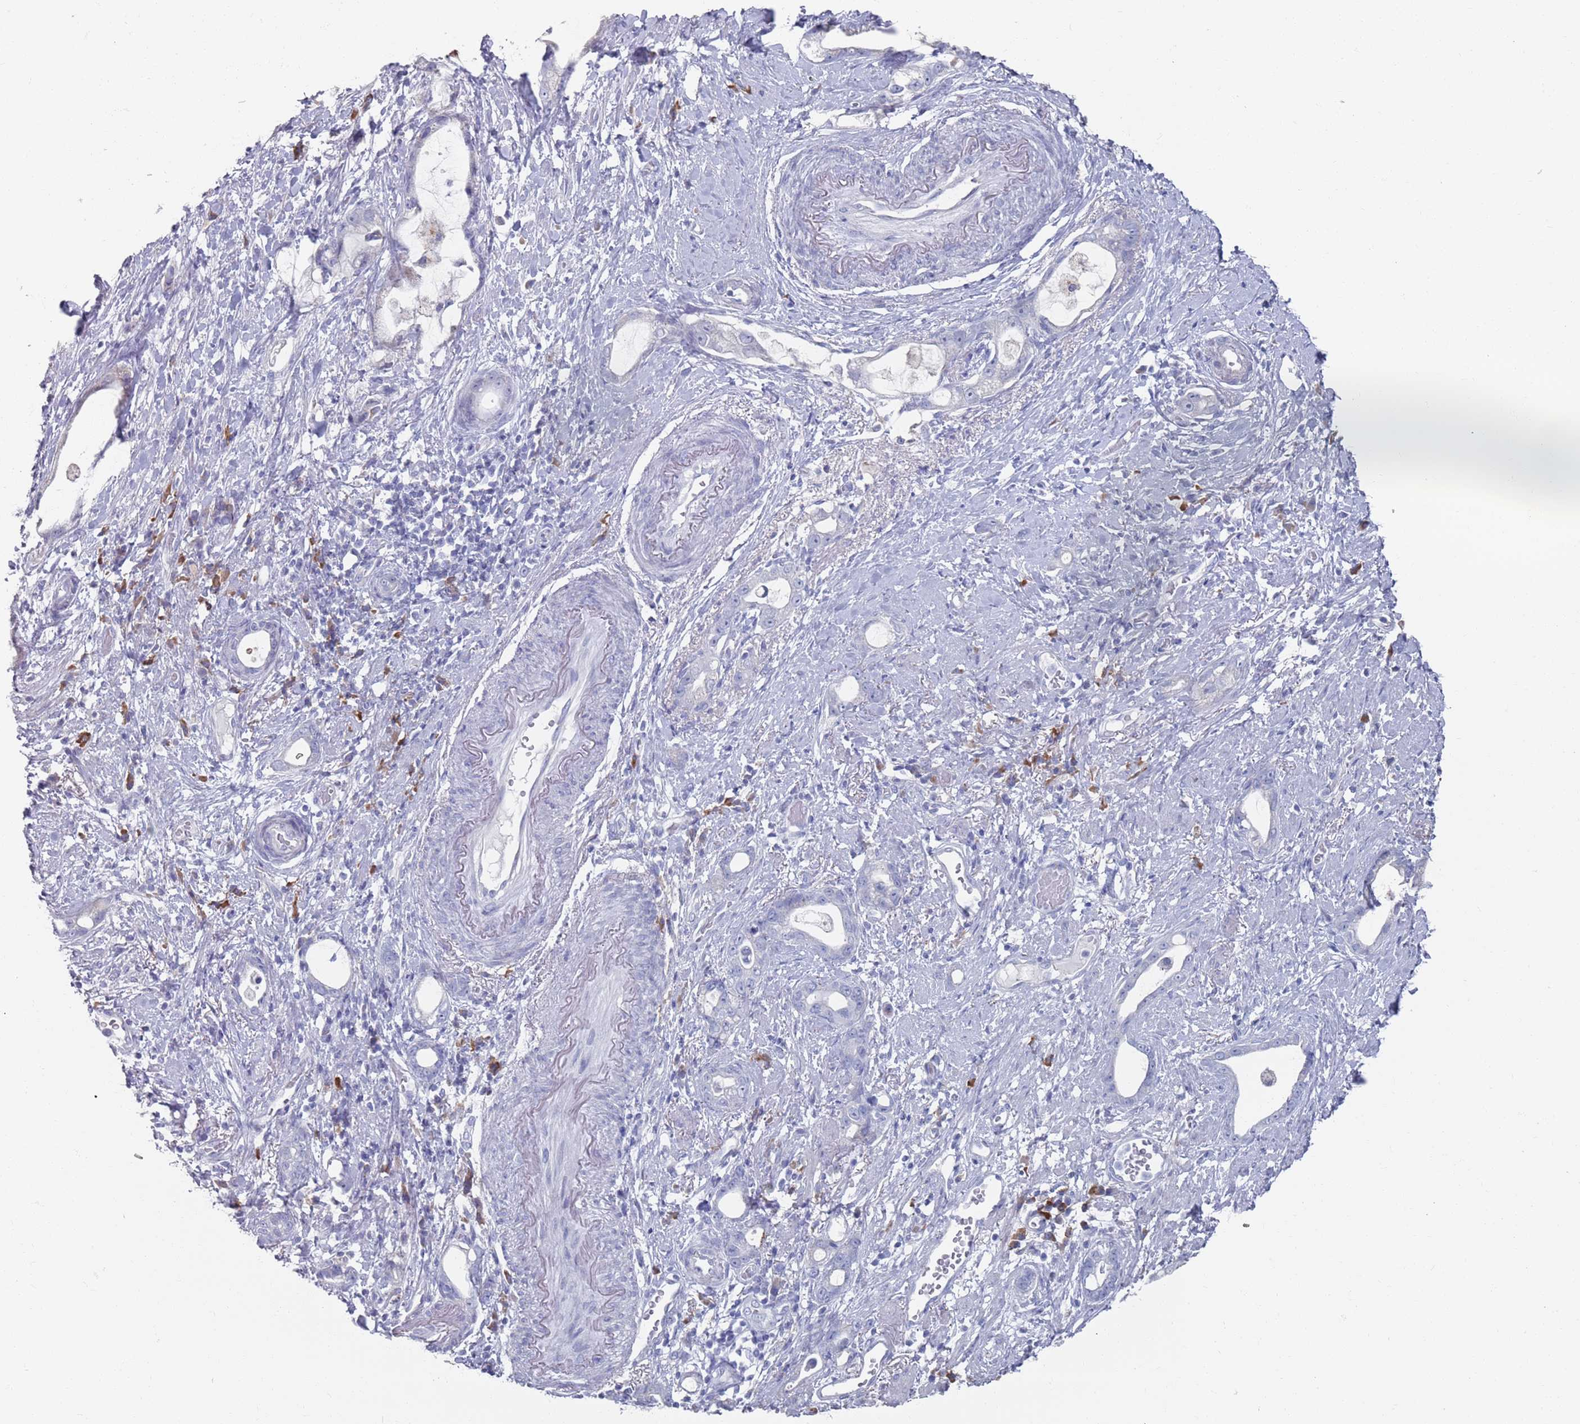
{"staining": {"intensity": "negative", "quantity": "none", "location": "none"}, "tissue": "stomach cancer", "cell_type": "Tumor cells", "image_type": "cancer", "snomed": [{"axis": "morphology", "description": "Adenocarcinoma, NOS"}, {"axis": "topography", "description": "Stomach"}], "caption": "This is a histopathology image of immunohistochemistry staining of adenocarcinoma (stomach), which shows no staining in tumor cells.", "gene": "MAT1A", "patient": {"sex": "male", "age": 55}}